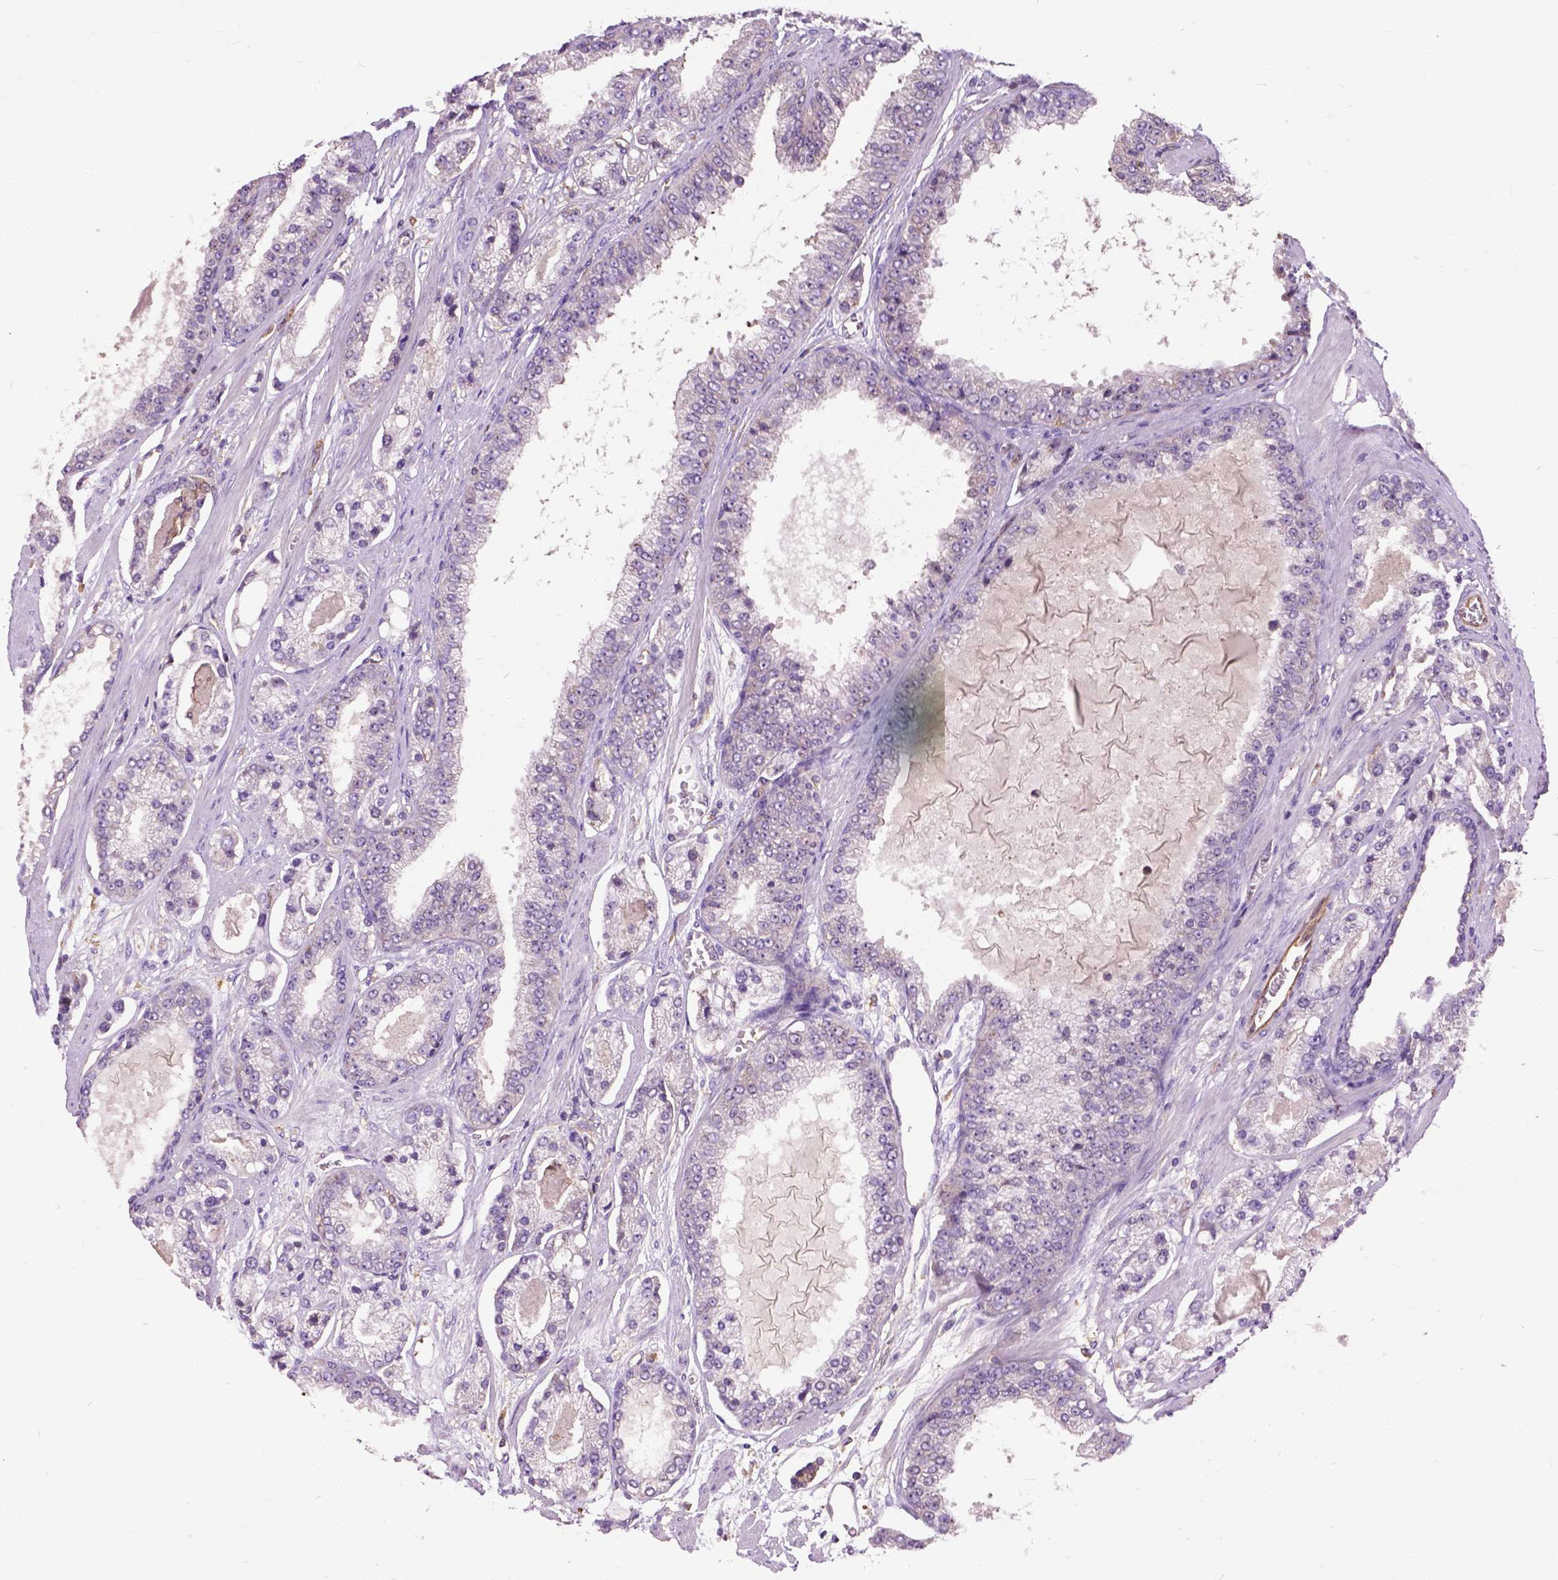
{"staining": {"intensity": "negative", "quantity": "none", "location": "none"}, "tissue": "prostate cancer", "cell_type": "Tumor cells", "image_type": "cancer", "snomed": [{"axis": "morphology", "description": "Adenocarcinoma, NOS"}, {"axis": "topography", "description": "Prostate"}], "caption": "The photomicrograph demonstrates no staining of tumor cells in prostate cancer (adenocarcinoma).", "gene": "SEMA4F", "patient": {"sex": "male", "age": 64}}